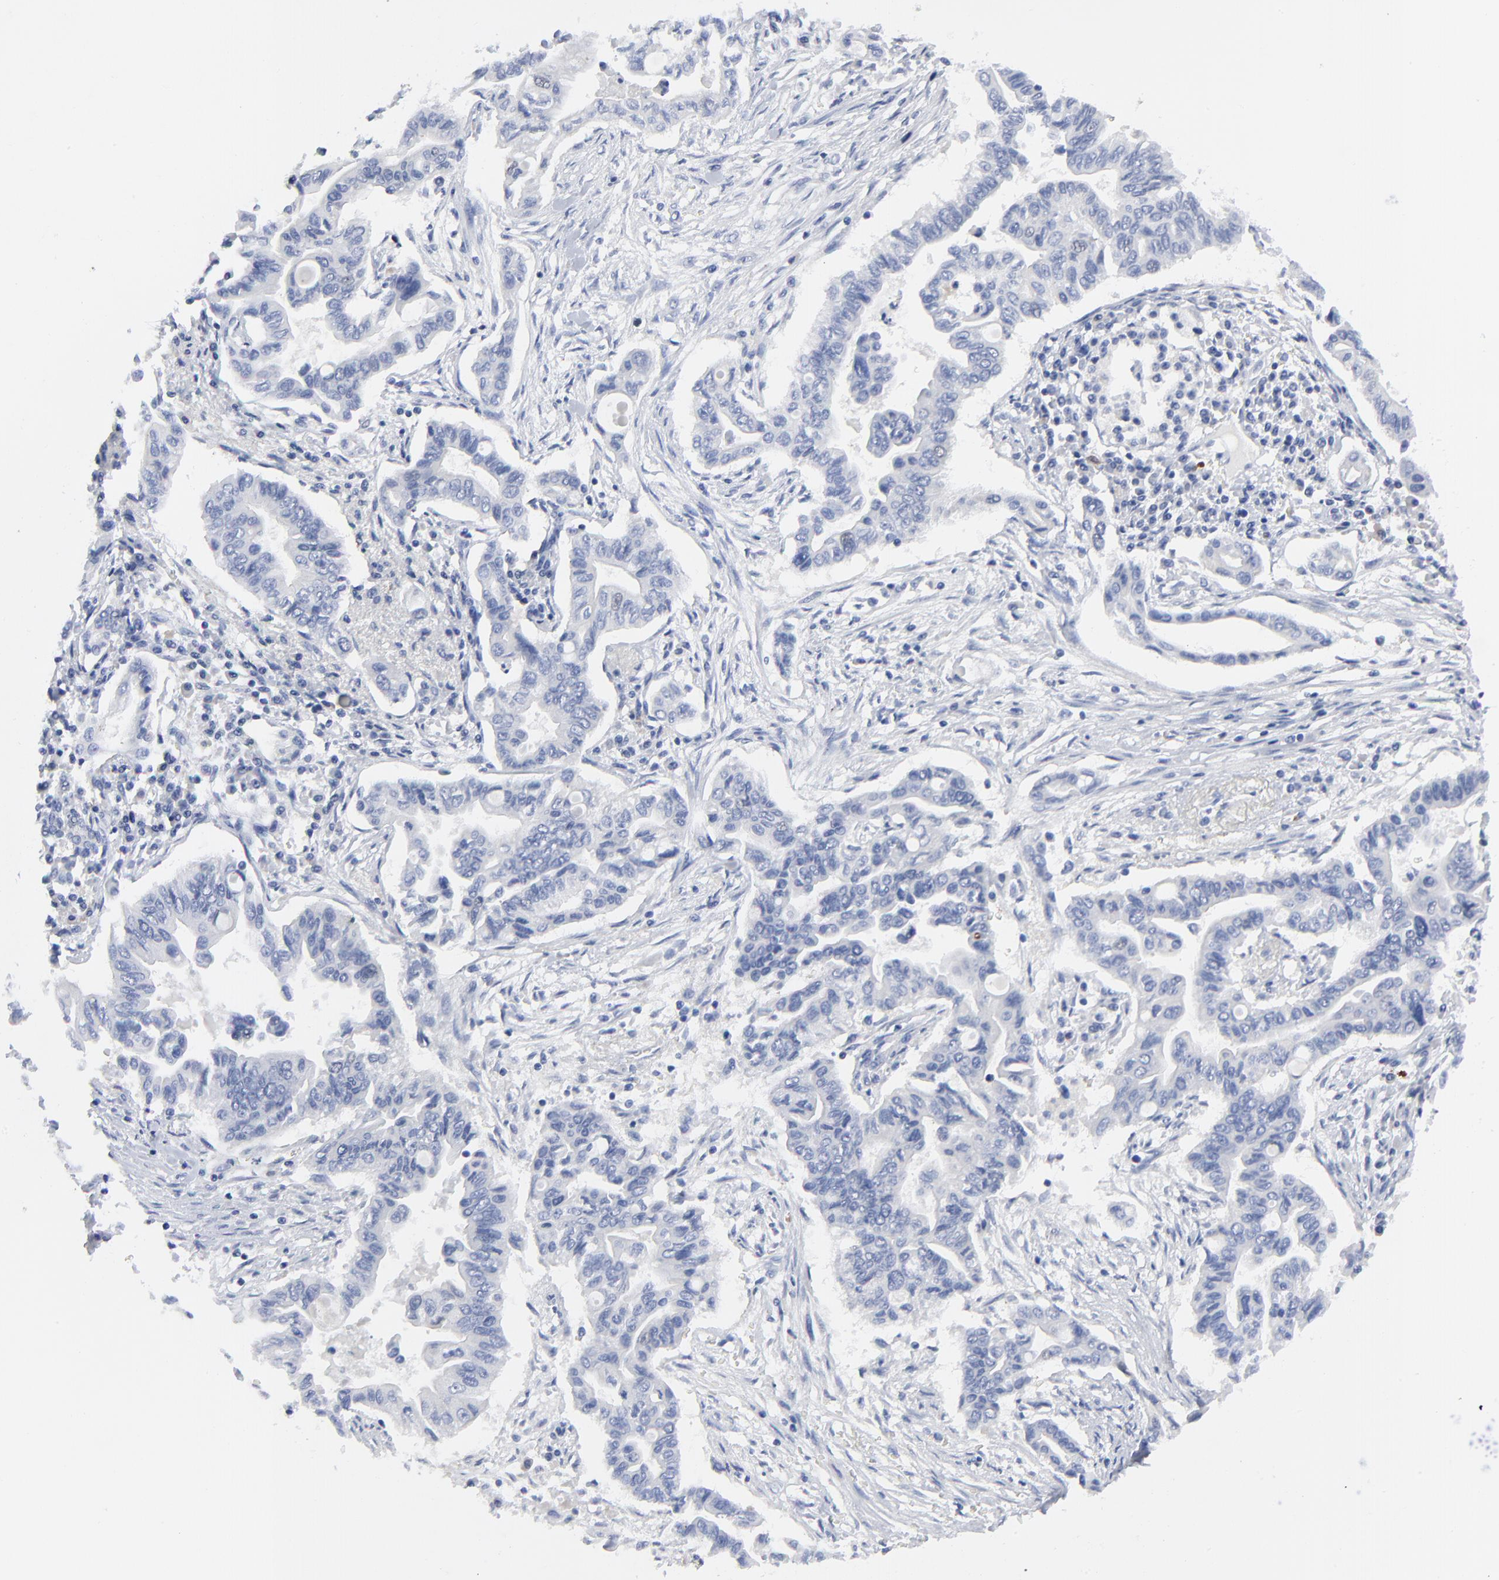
{"staining": {"intensity": "strong", "quantity": "<25%", "location": "cytoplasmic/membranous,nuclear"}, "tissue": "pancreatic cancer", "cell_type": "Tumor cells", "image_type": "cancer", "snomed": [{"axis": "morphology", "description": "Adenocarcinoma, NOS"}, {"axis": "topography", "description": "Pancreas"}], "caption": "The image shows staining of adenocarcinoma (pancreatic), revealing strong cytoplasmic/membranous and nuclear protein staining (brown color) within tumor cells.", "gene": "CDK1", "patient": {"sex": "female", "age": 57}}